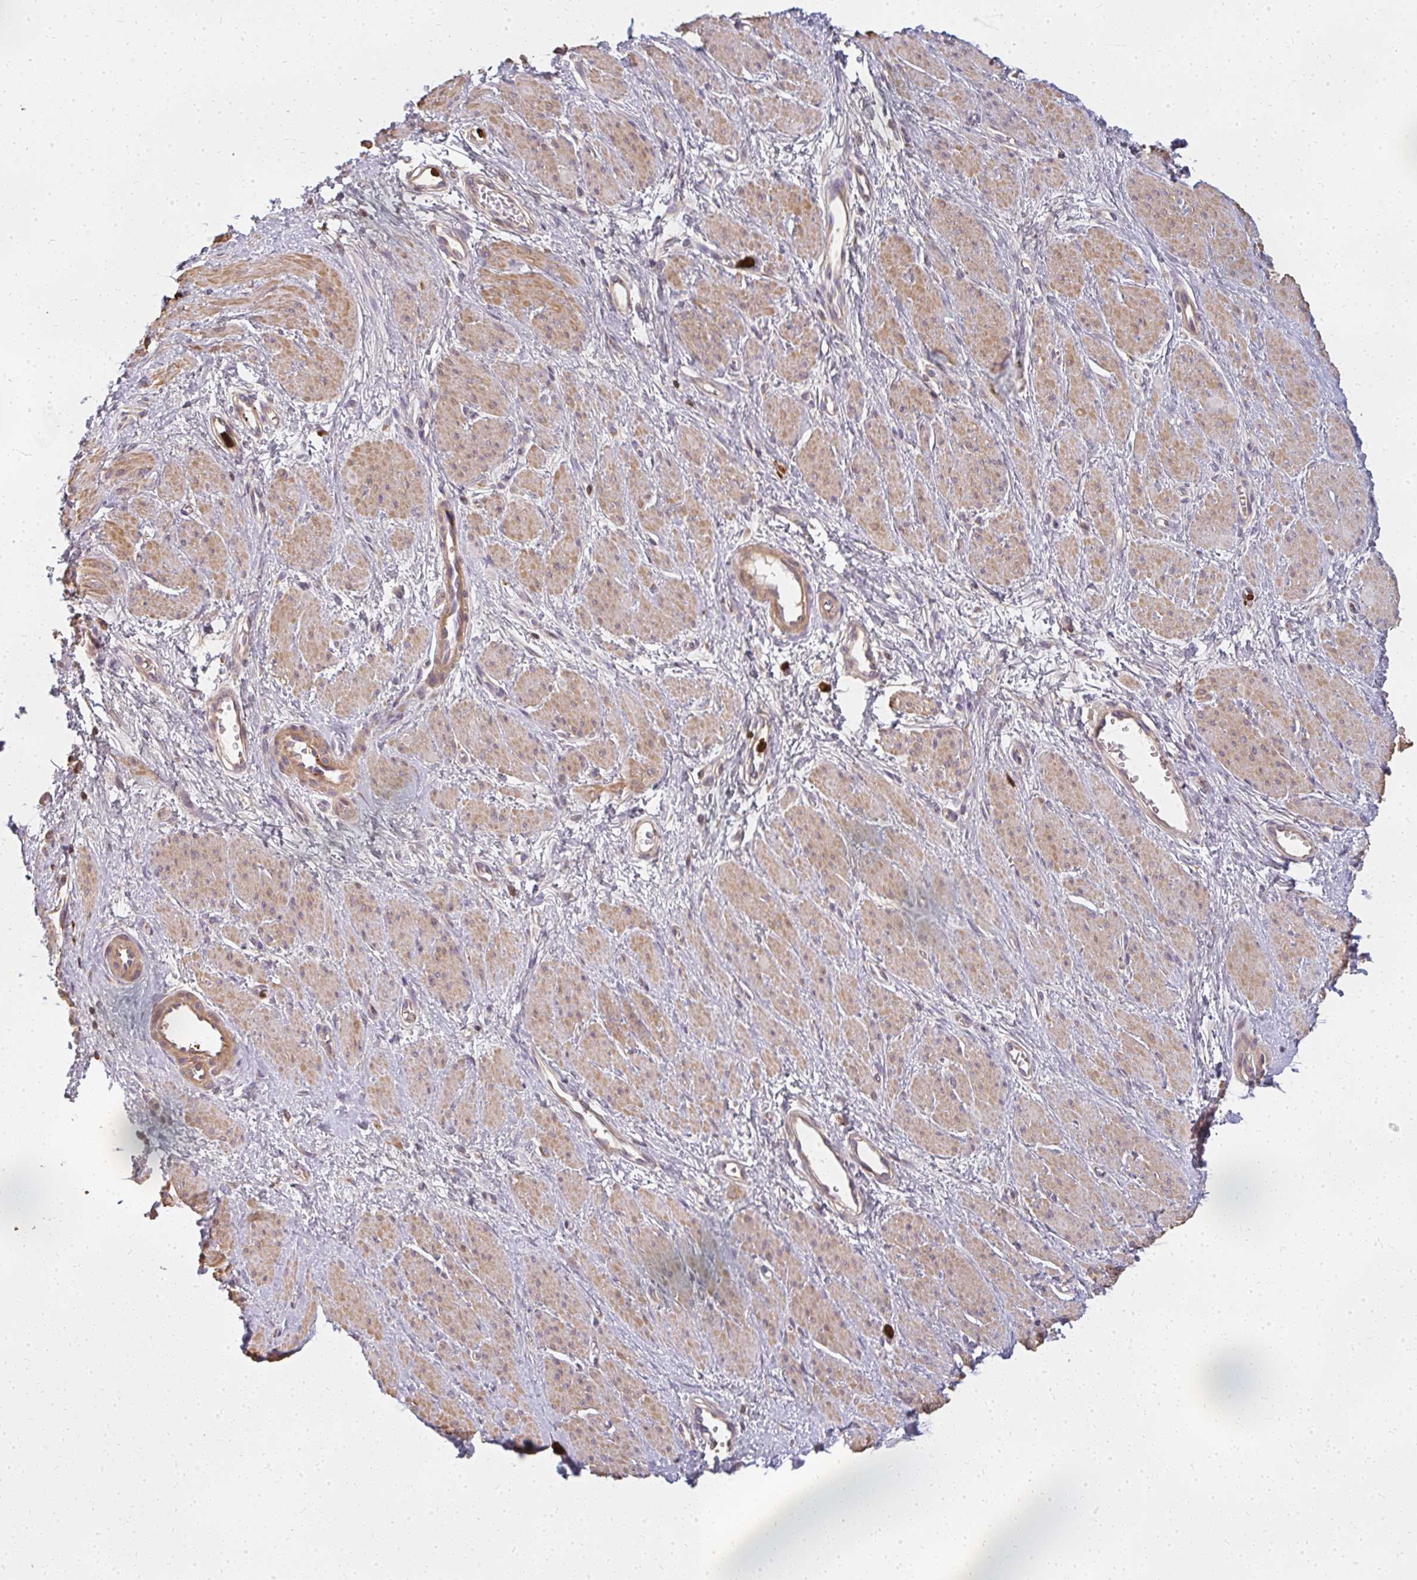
{"staining": {"intensity": "moderate", "quantity": "25%-75%", "location": "cytoplasmic/membranous"}, "tissue": "smooth muscle", "cell_type": "Smooth muscle cells", "image_type": "normal", "snomed": [{"axis": "morphology", "description": "Normal tissue, NOS"}, {"axis": "topography", "description": "Smooth muscle"}, {"axis": "topography", "description": "Uterus"}], "caption": "Immunohistochemistry (IHC) image of unremarkable smooth muscle stained for a protein (brown), which exhibits medium levels of moderate cytoplasmic/membranous positivity in about 25%-75% of smooth muscle cells.", "gene": "CNTRL", "patient": {"sex": "female", "age": 39}}